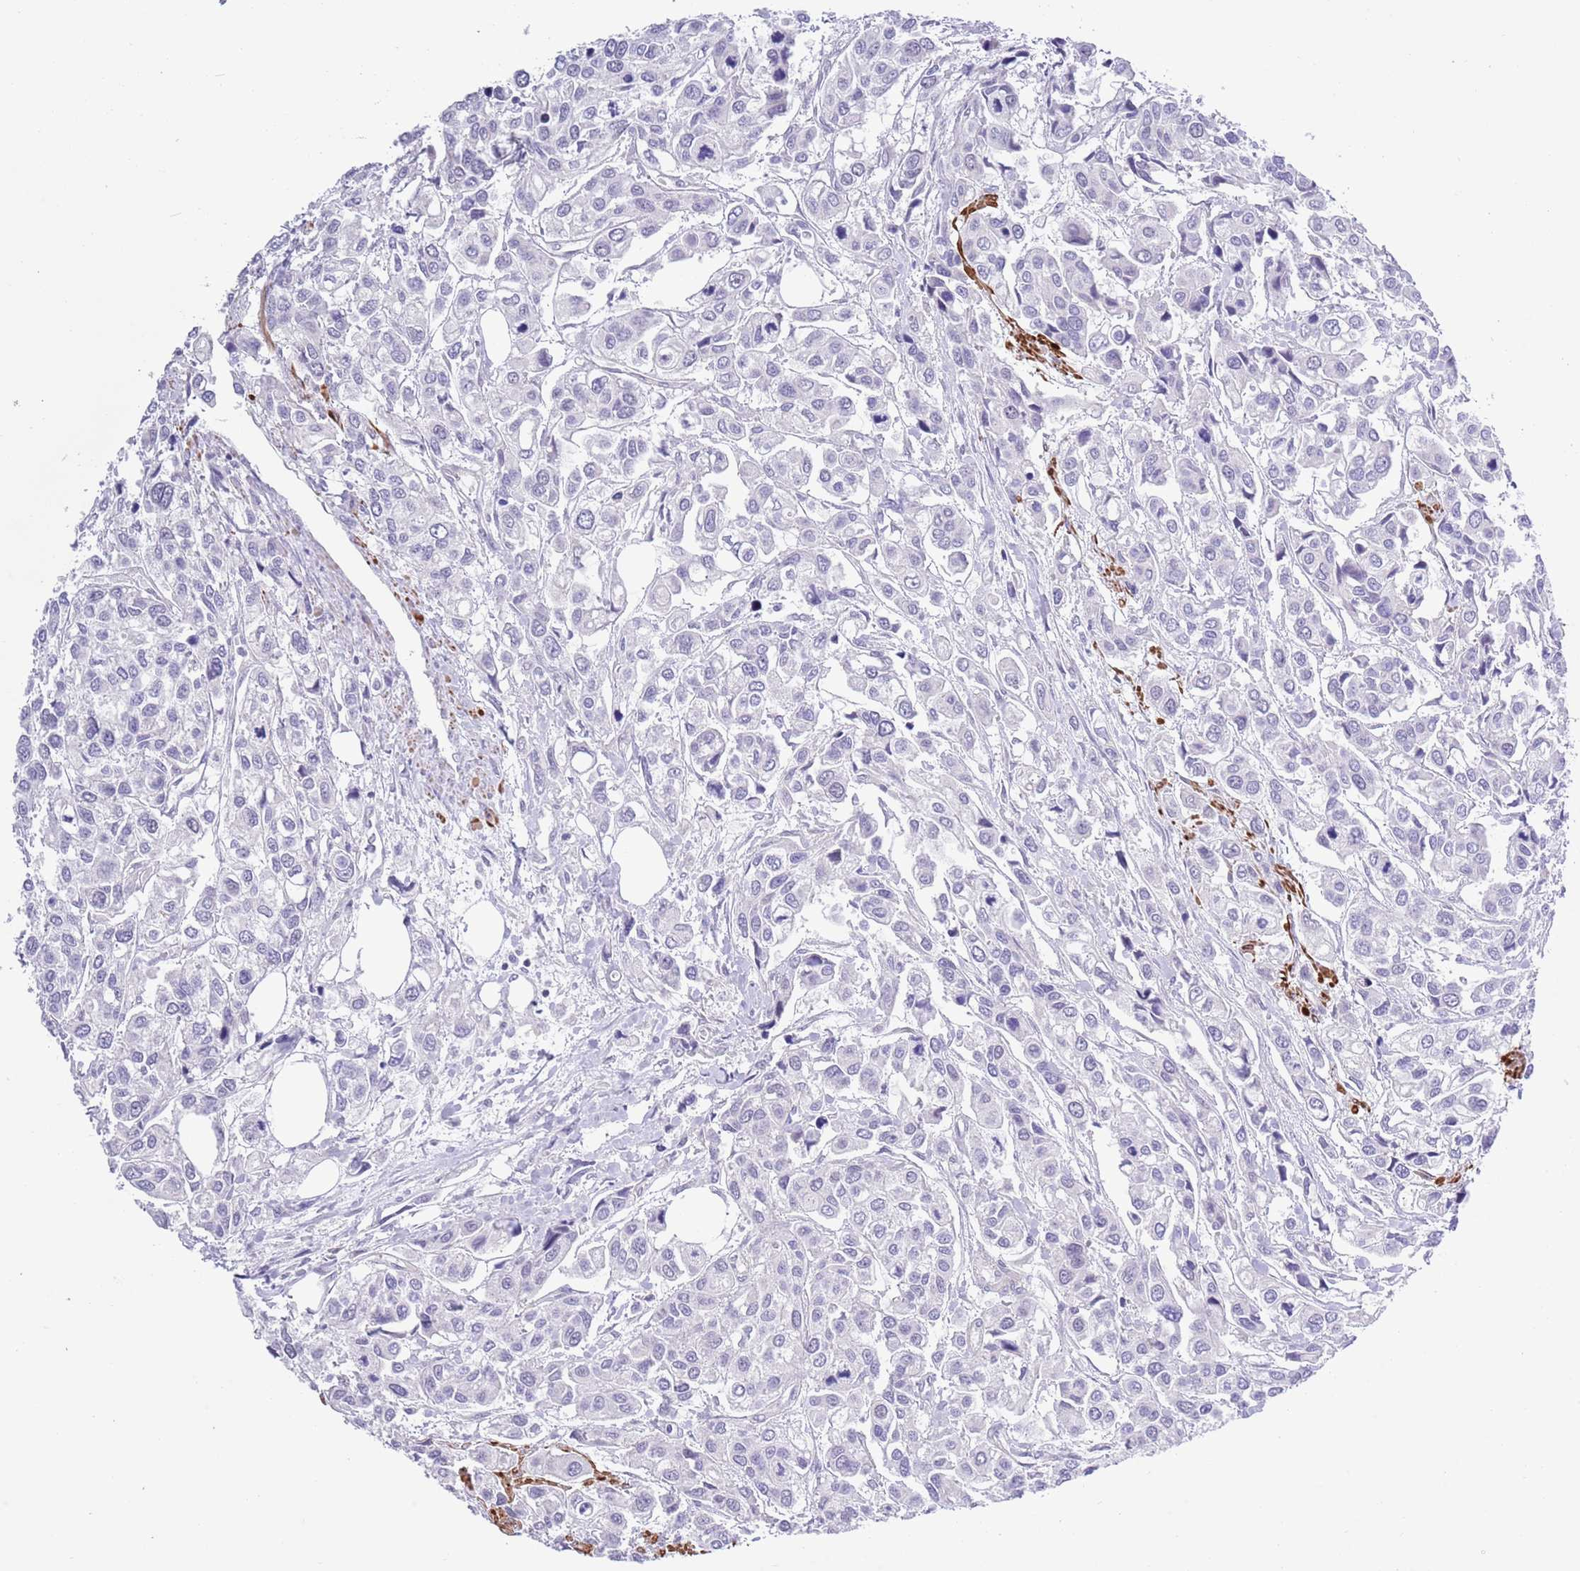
{"staining": {"intensity": "negative", "quantity": "none", "location": "none"}, "tissue": "urothelial cancer", "cell_type": "Tumor cells", "image_type": "cancer", "snomed": [{"axis": "morphology", "description": "Urothelial carcinoma, High grade"}, {"axis": "topography", "description": "Urinary bladder"}], "caption": "A high-resolution photomicrograph shows immunohistochemistry (IHC) staining of urothelial cancer, which demonstrates no significant expression in tumor cells. The staining is performed using DAB brown chromogen with nuclei counter-stained in using hematoxylin.", "gene": "NET1", "patient": {"sex": "male", "age": 67}}